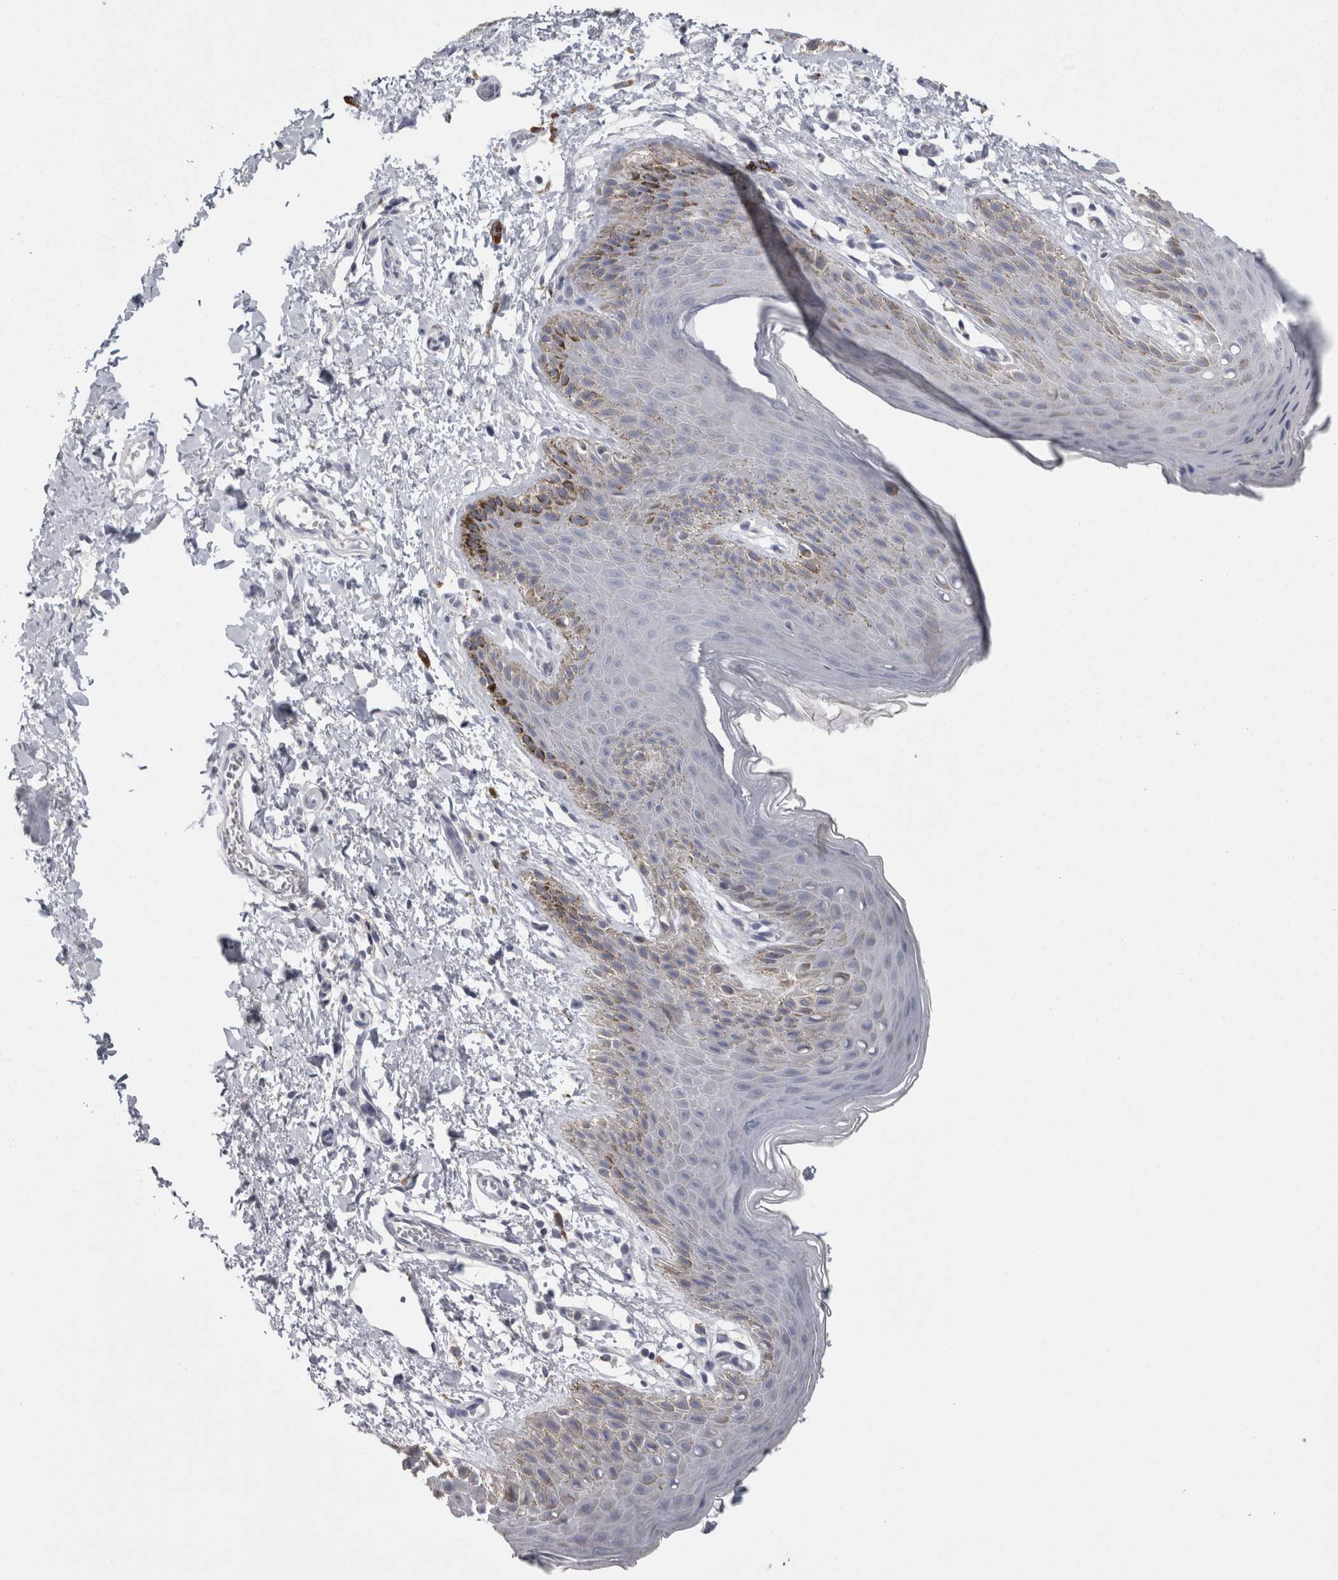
{"staining": {"intensity": "moderate", "quantity": "<25%", "location": "cytoplasmic/membranous"}, "tissue": "skin", "cell_type": "Epidermal cells", "image_type": "normal", "snomed": [{"axis": "morphology", "description": "Normal tissue, NOS"}, {"axis": "topography", "description": "Anal"}, {"axis": "topography", "description": "Peripheral nerve tissue"}], "caption": "Immunohistochemical staining of unremarkable skin exhibits <25% levels of moderate cytoplasmic/membranous protein positivity in about <25% of epidermal cells.", "gene": "TCAP", "patient": {"sex": "male", "age": 44}}